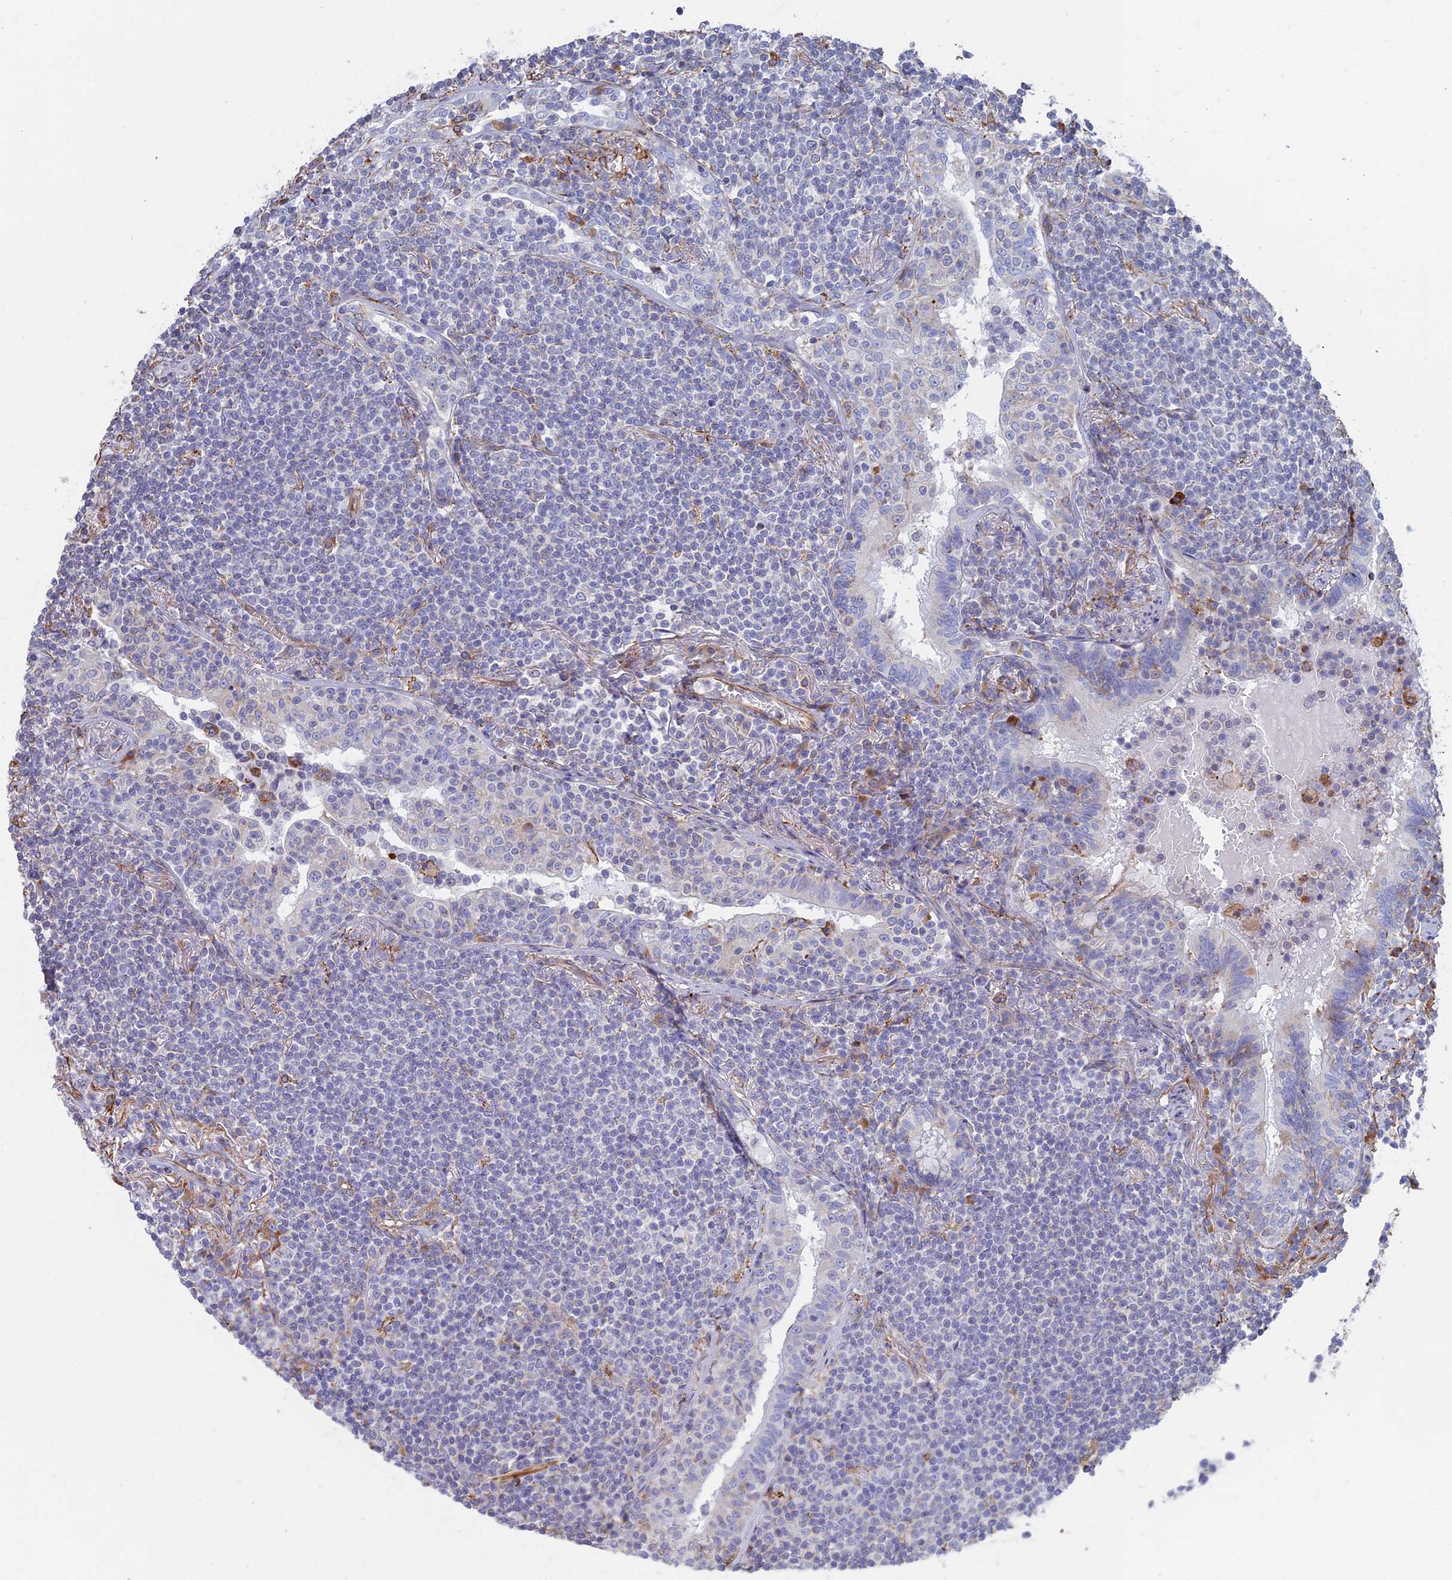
{"staining": {"intensity": "negative", "quantity": "none", "location": "none"}, "tissue": "lymphoma", "cell_type": "Tumor cells", "image_type": "cancer", "snomed": [{"axis": "morphology", "description": "Malignant lymphoma, non-Hodgkin's type, Low grade"}, {"axis": "topography", "description": "Lung"}], "caption": "An immunohistochemistry image of low-grade malignant lymphoma, non-Hodgkin's type is shown. There is no staining in tumor cells of low-grade malignant lymphoma, non-Hodgkin's type.", "gene": "CLVS2", "patient": {"sex": "female", "age": 71}}